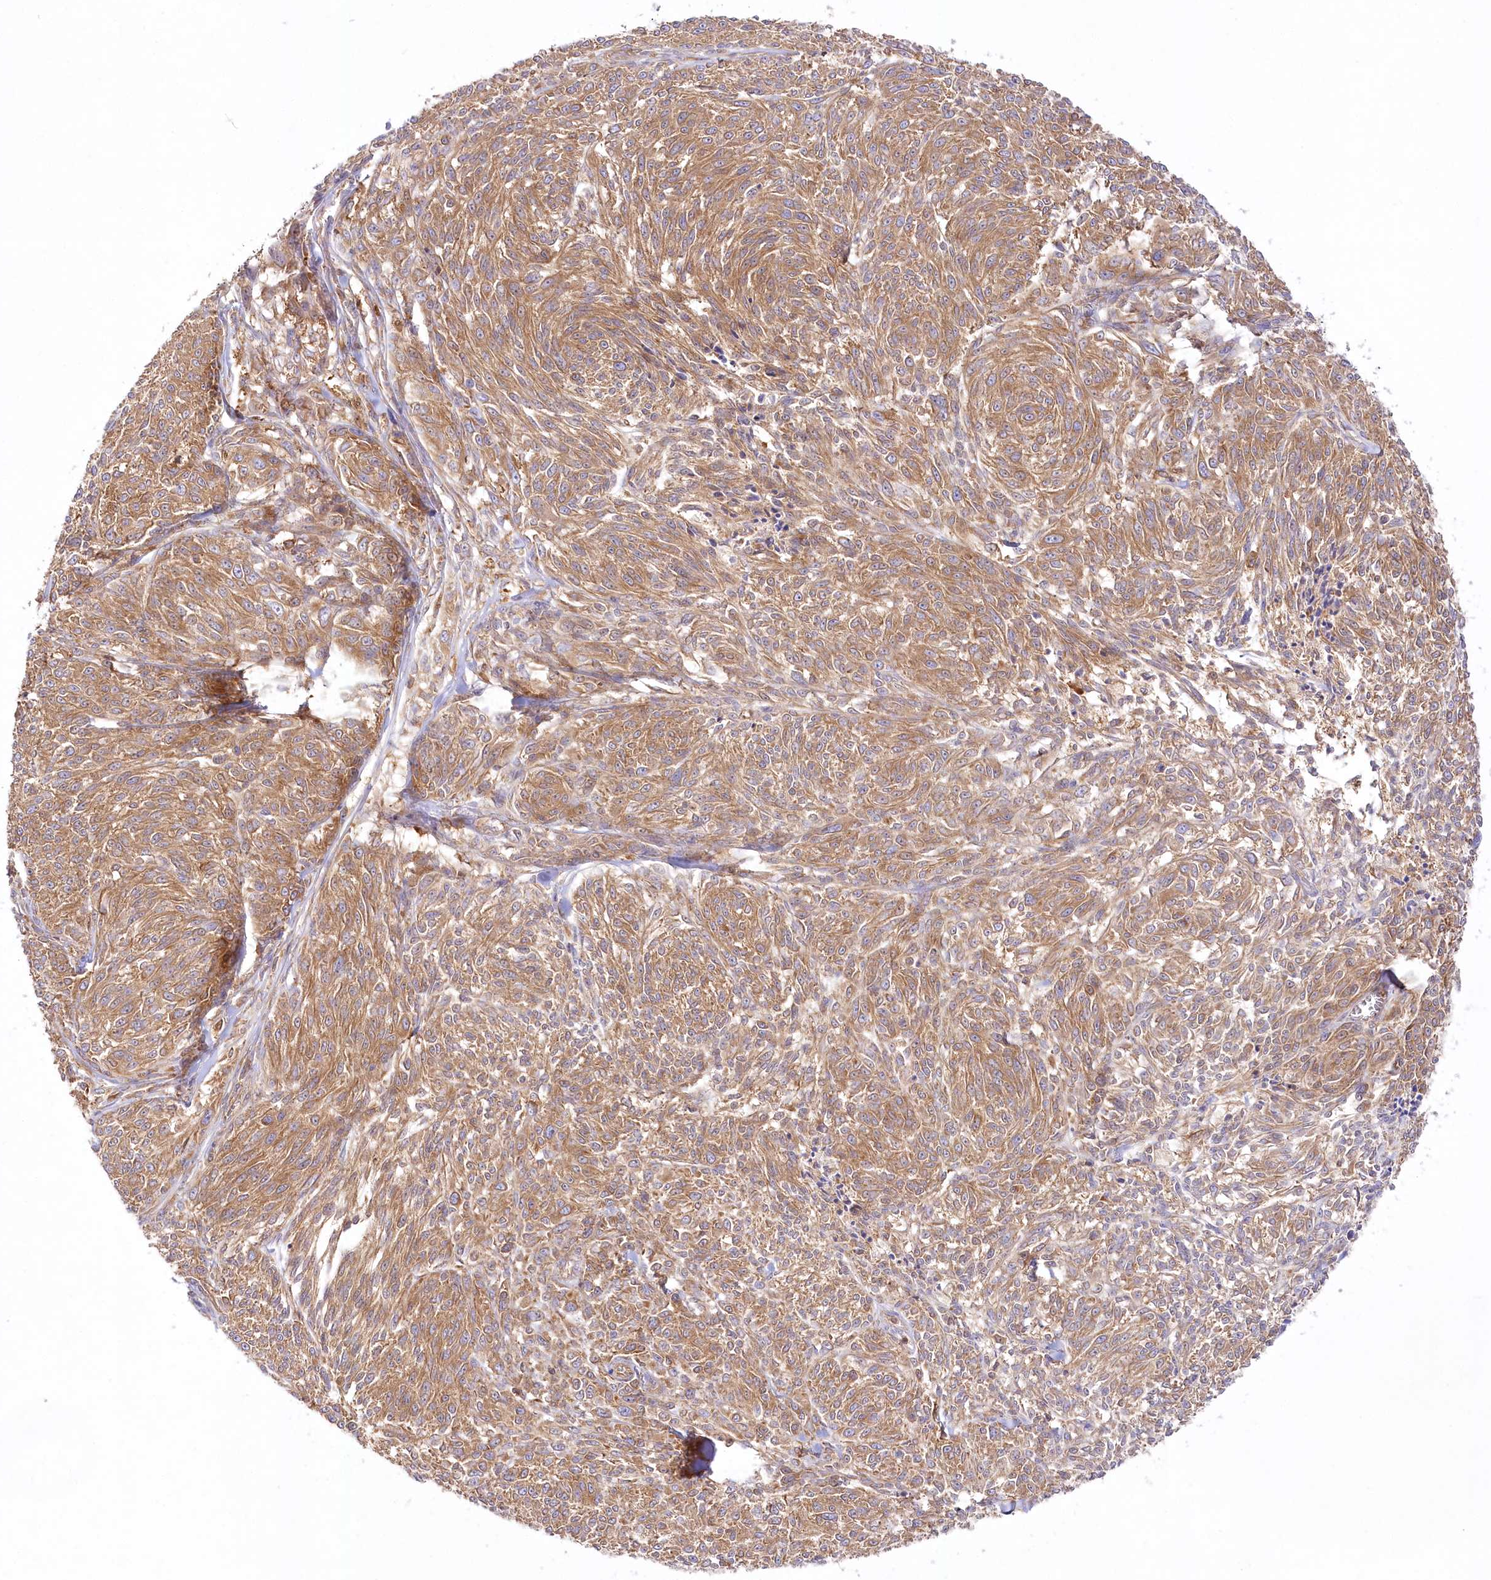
{"staining": {"intensity": "moderate", "quantity": ">75%", "location": "cytoplasmic/membranous"}, "tissue": "melanoma", "cell_type": "Tumor cells", "image_type": "cancer", "snomed": [{"axis": "morphology", "description": "Malignant melanoma, NOS"}, {"axis": "topography", "description": "Skin of trunk"}], "caption": "Moderate cytoplasmic/membranous positivity is seen in approximately >75% of tumor cells in malignant melanoma.", "gene": "ABRAXAS2", "patient": {"sex": "male", "age": 71}}